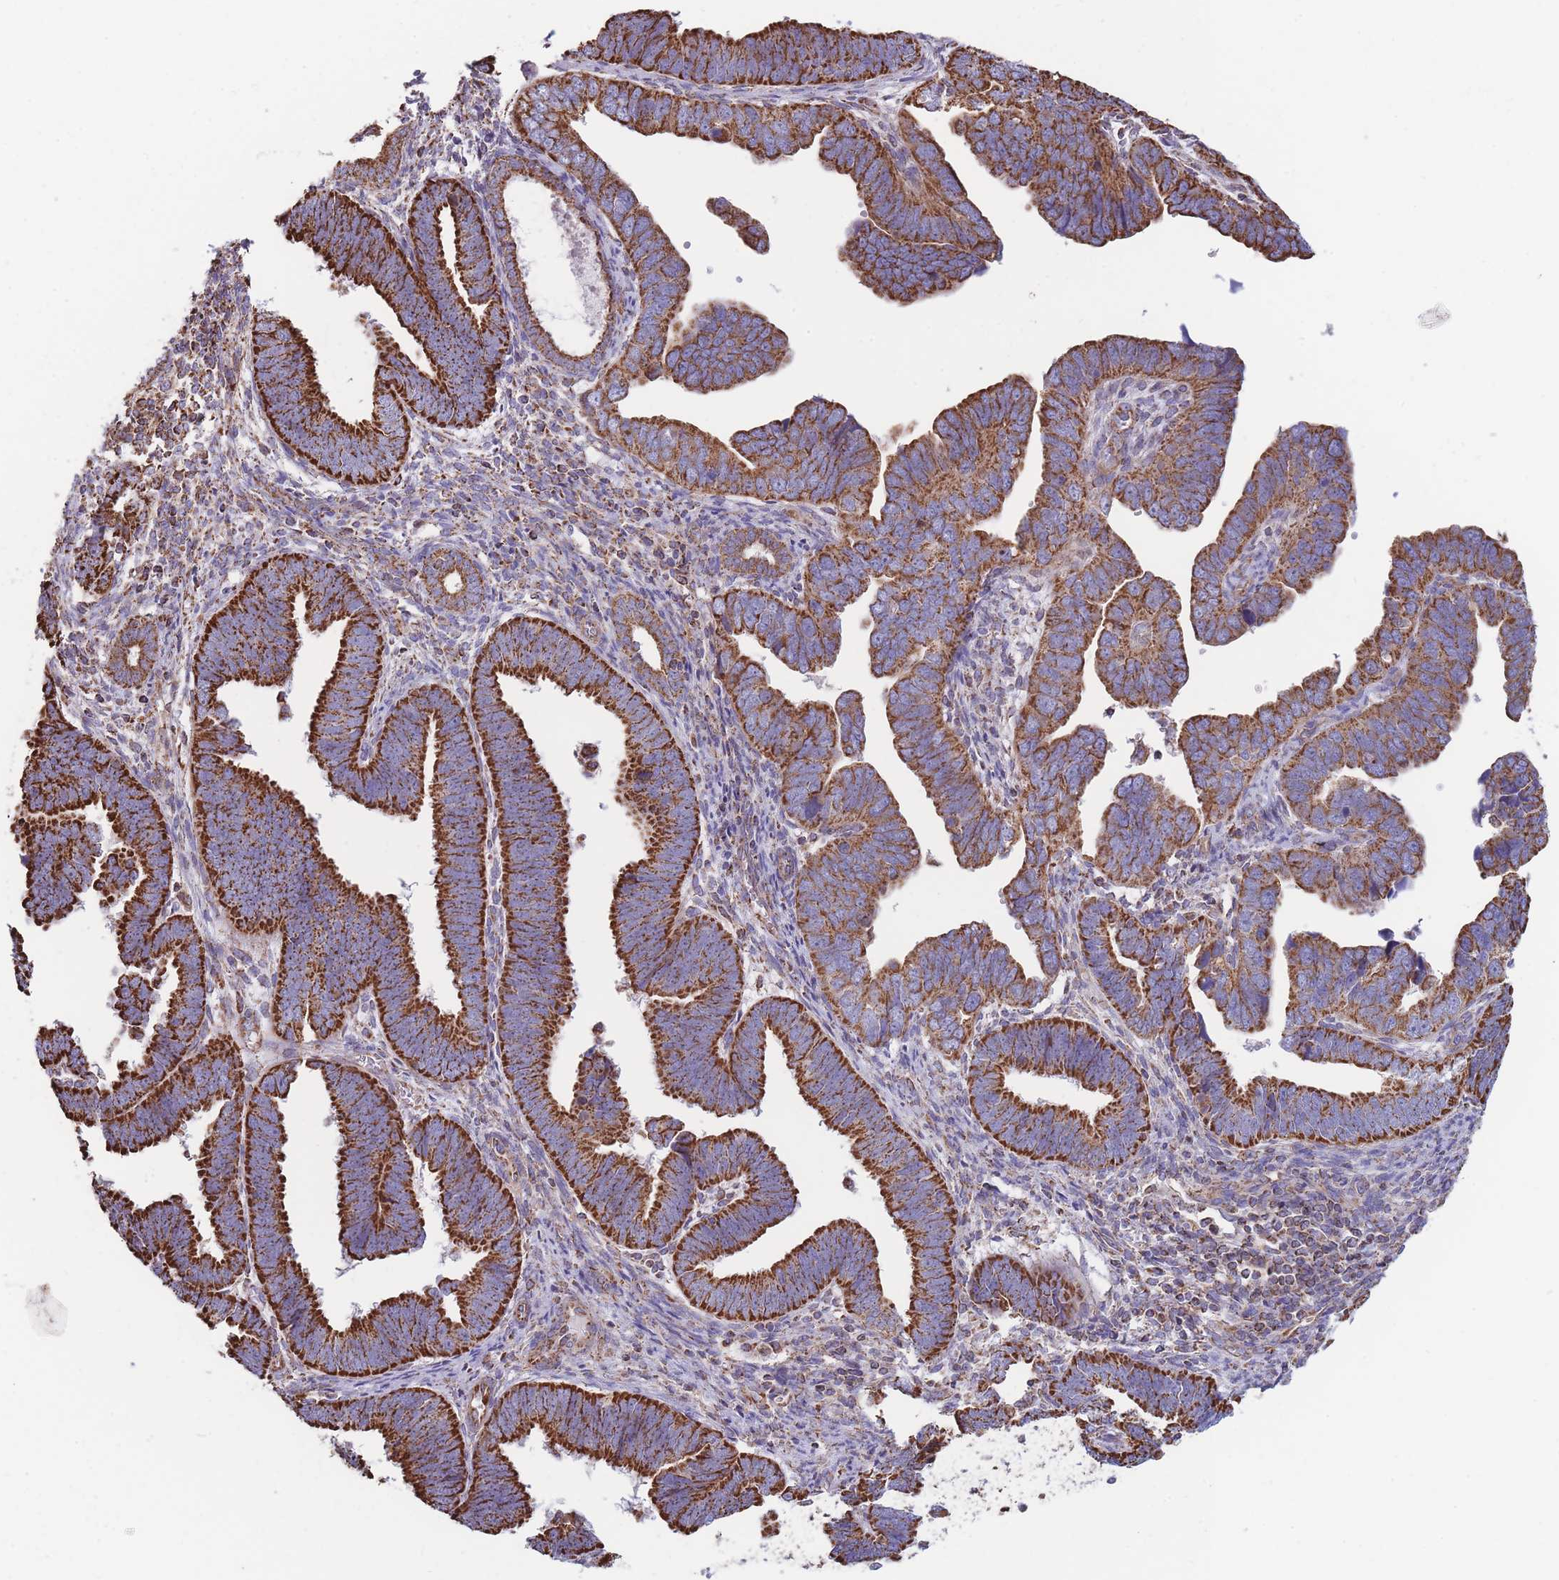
{"staining": {"intensity": "strong", "quantity": ">75%", "location": "cytoplasmic/membranous"}, "tissue": "endometrial cancer", "cell_type": "Tumor cells", "image_type": "cancer", "snomed": [{"axis": "morphology", "description": "Adenocarcinoma, NOS"}, {"axis": "topography", "description": "Endometrium"}], "caption": "Adenocarcinoma (endometrial) stained with a brown dye demonstrates strong cytoplasmic/membranous positive expression in approximately >75% of tumor cells.", "gene": "FKBP8", "patient": {"sex": "female", "age": 75}}